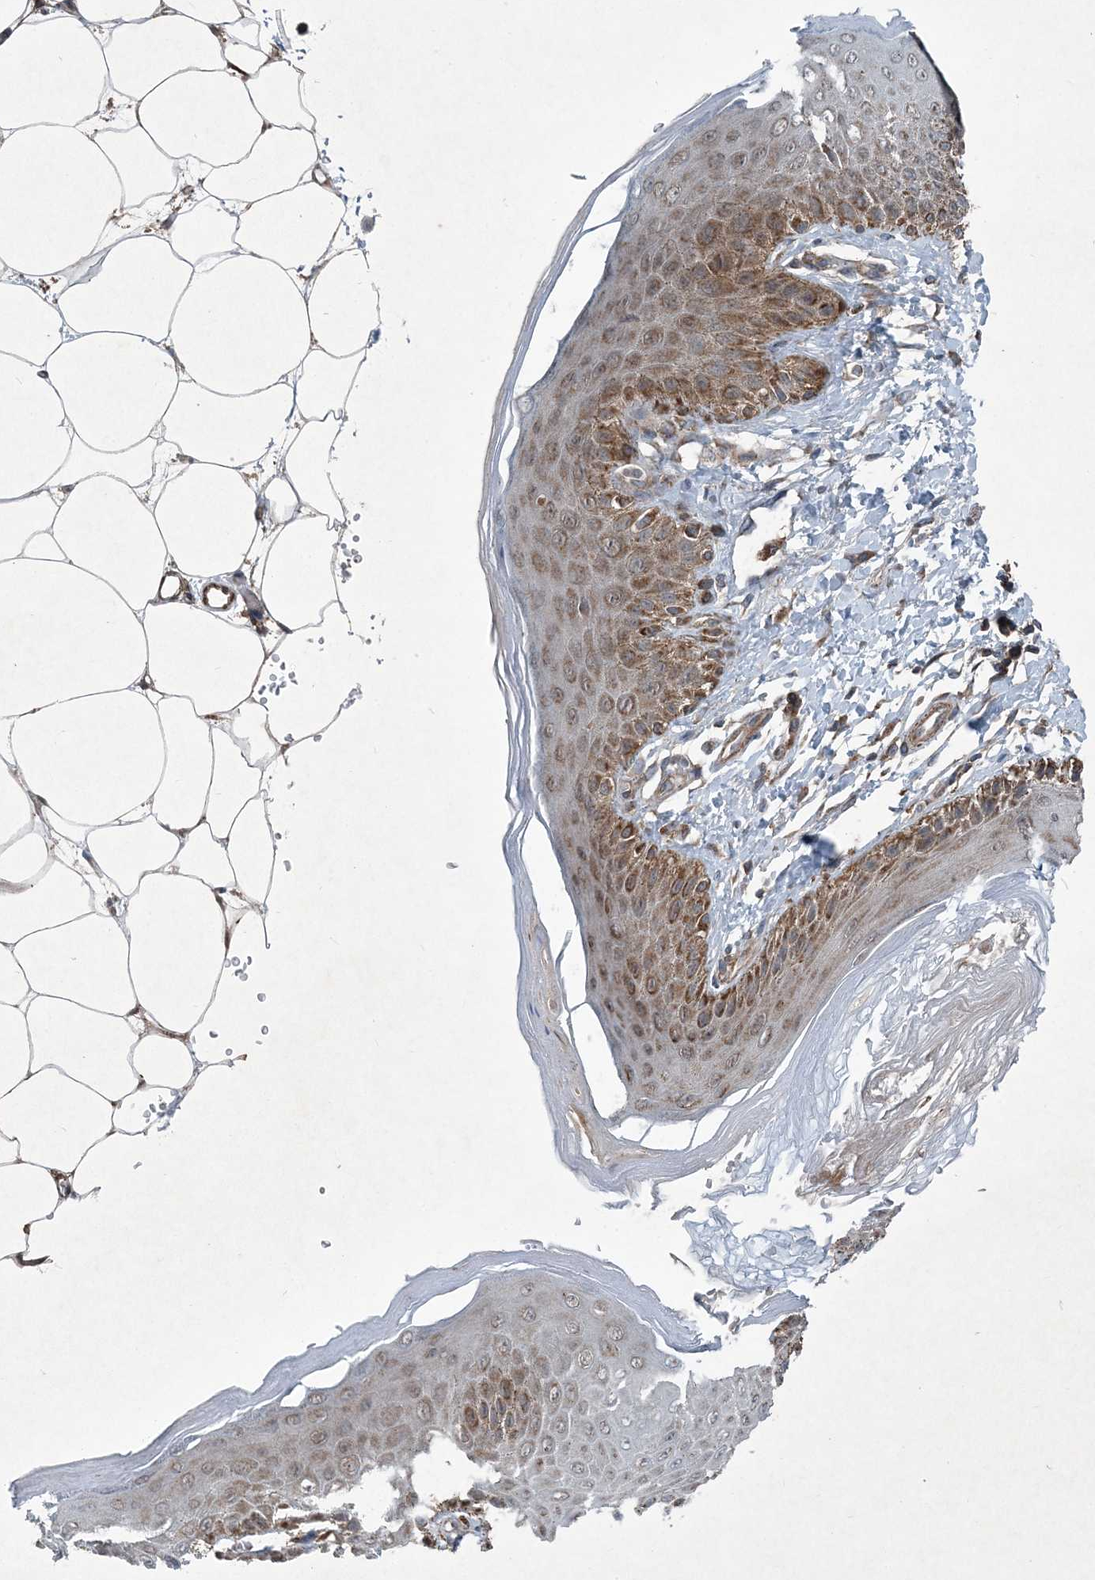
{"staining": {"intensity": "moderate", "quantity": ">75%", "location": "cytoplasmic/membranous"}, "tissue": "skin", "cell_type": "Epidermal cells", "image_type": "normal", "snomed": [{"axis": "morphology", "description": "Normal tissue, NOS"}, {"axis": "topography", "description": "Anal"}], "caption": "IHC histopathology image of benign human skin stained for a protein (brown), which exhibits medium levels of moderate cytoplasmic/membranous positivity in approximately >75% of epidermal cells.", "gene": "NDUFA2", "patient": {"sex": "male", "age": 44}}